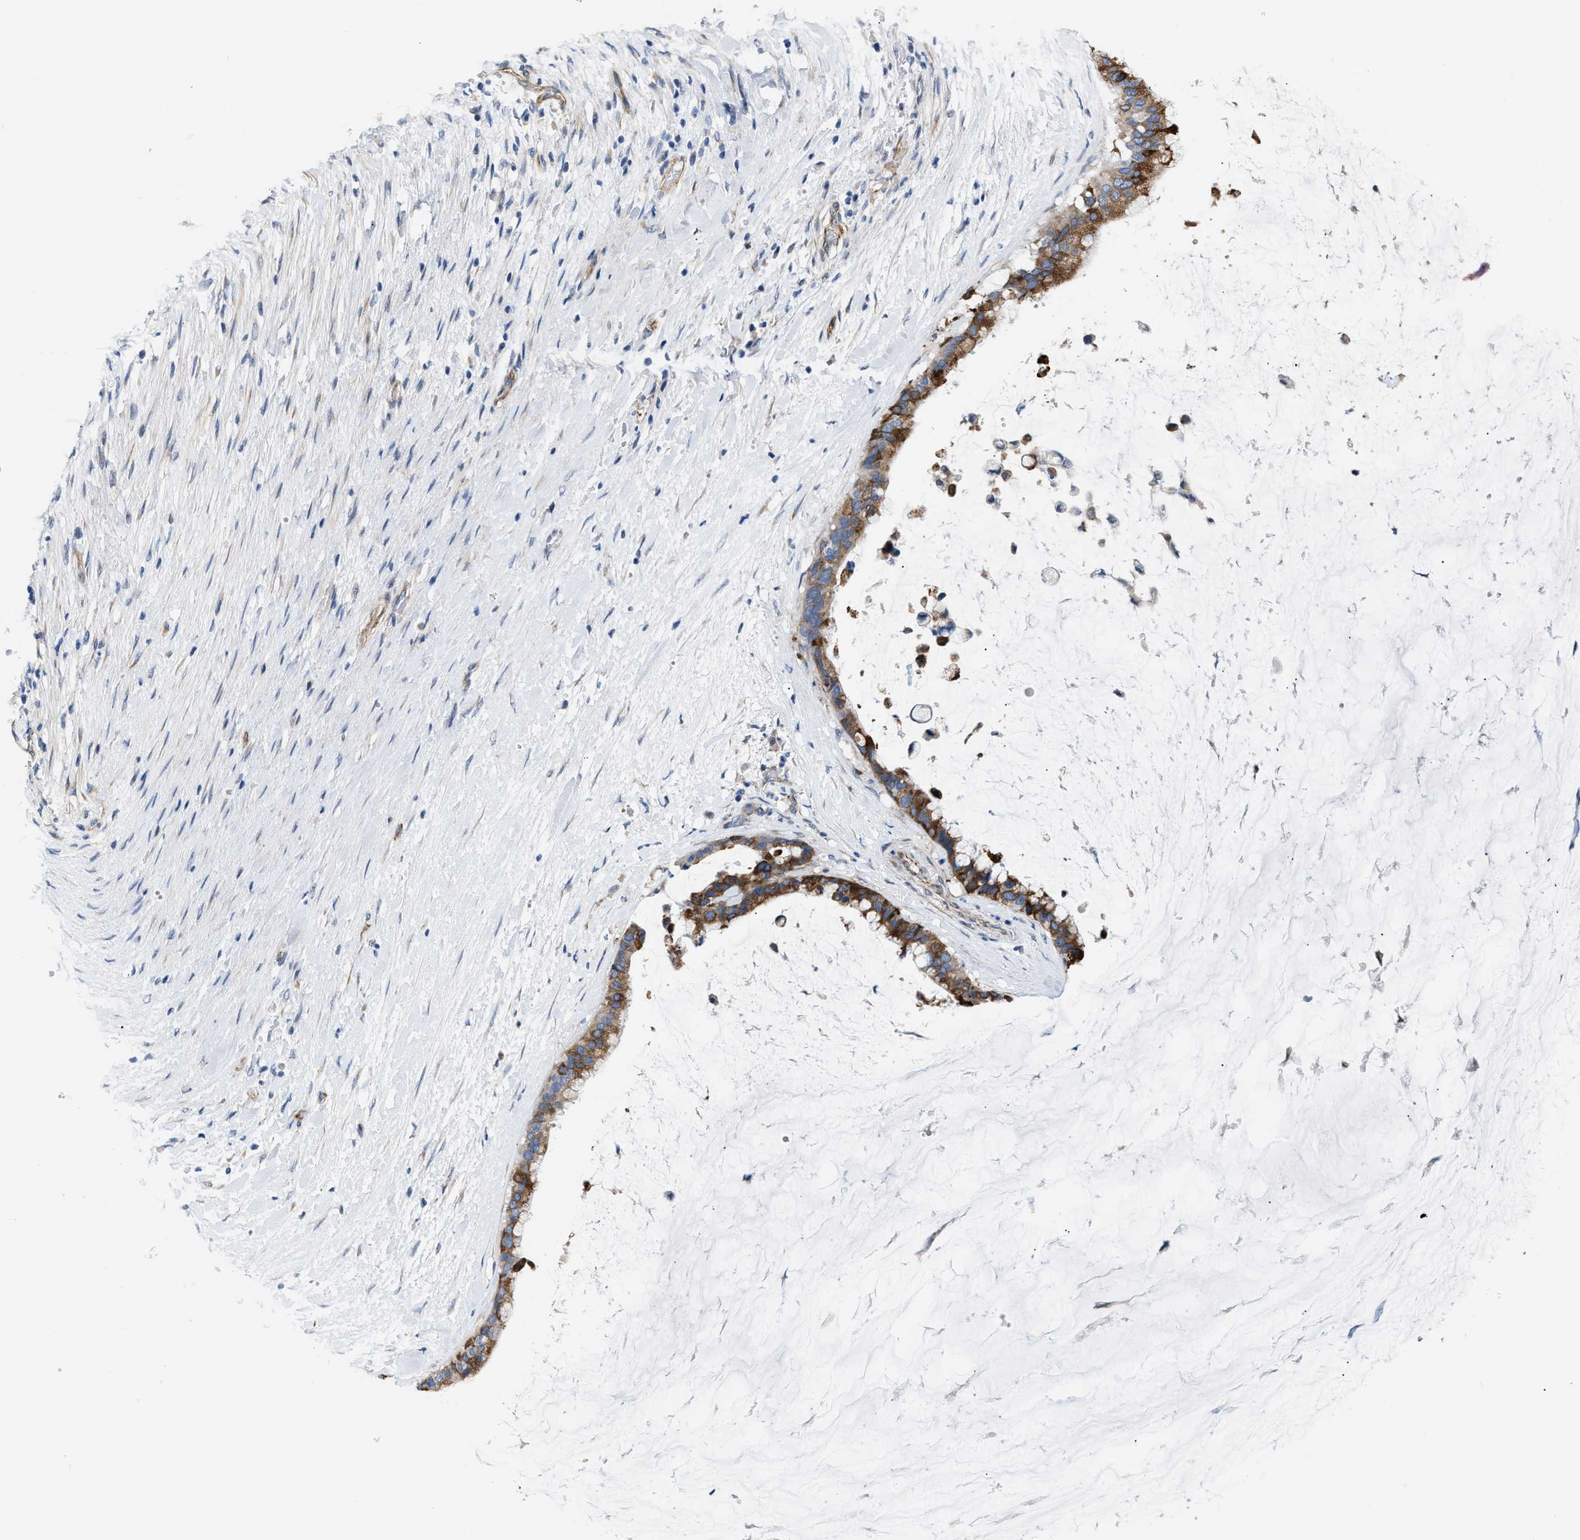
{"staining": {"intensity": "moderate", "quantity": ">75%", "location": "cytoplasmic/membranous"}, "tissue": "pancreatic cancer", "cell_type": "Tumor cells", "image_type": "cancer", "snomed": [{"axis": "morphology", "description": "Adenocarcinoma, NOS"}, {"axis": "topography", "description": "Pancreas"}], "caption": "Immunohistochemical staining of pancreatic cancer displays medium levels of moderate cytoplasmic/membranous staining in about >75% of tumor cells. (DAB = brown stain, brightfield microscopy at high magnification).", "gene": "TFPI", "patient": {"sex": "male", "age": 41}}